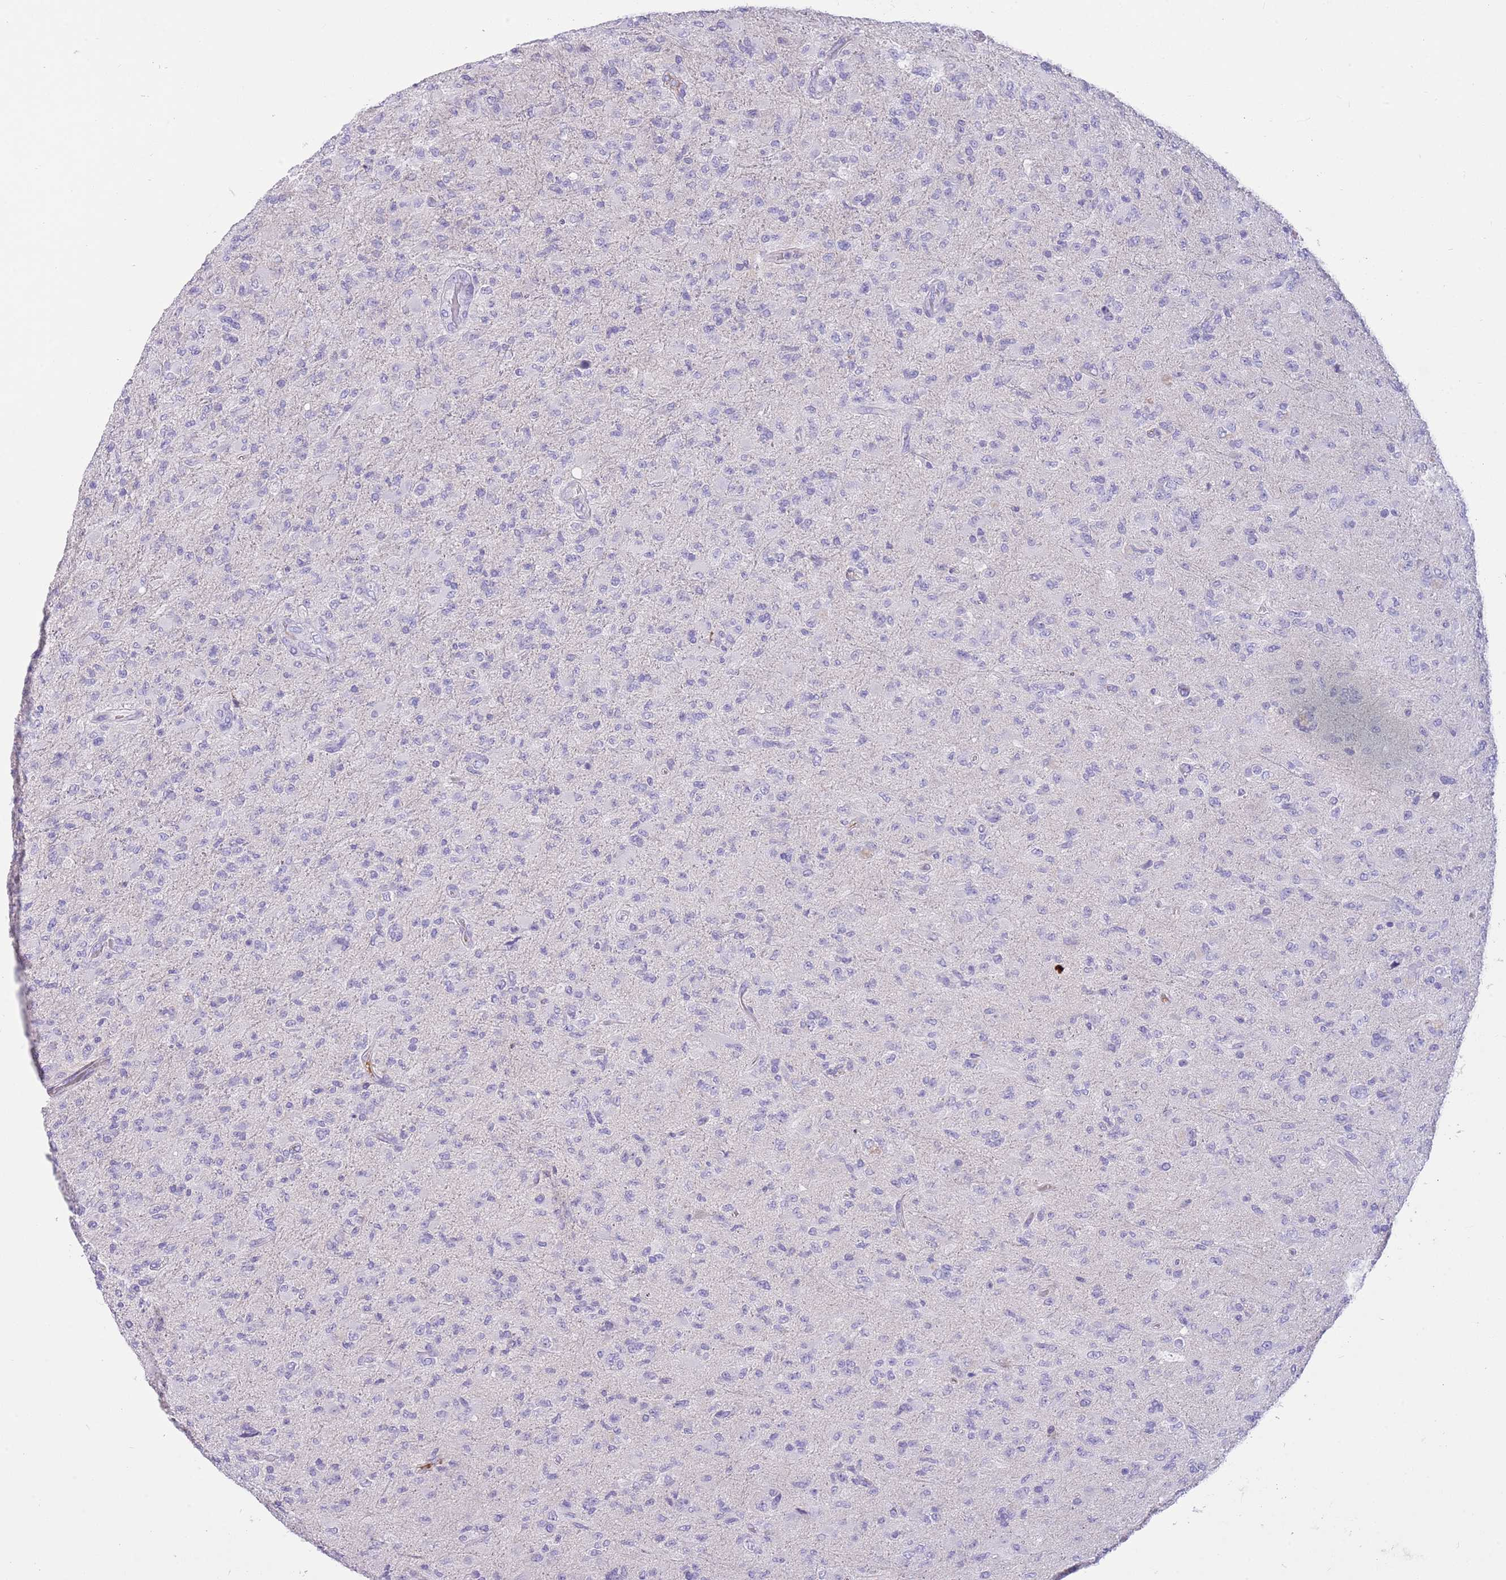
{"staining": {"intensity": "negative", "quantity": "none", "location": "none"}, "tissue": "glioma", "cell_type": "Tumor cells", "image_type": "cancer", "snomed": [{"axis": "morphology", "description": "Glioma, malignant, Low grade"}, {"axis": "topography", "description": "Brain"}], "caption": "Low-grade glioma (malignant) was stained to show a protein in brown. There is no significant positivity in tumor cells.", "gene": "LEPROTL1", "patient": {"sex": "male", "age": 65}}